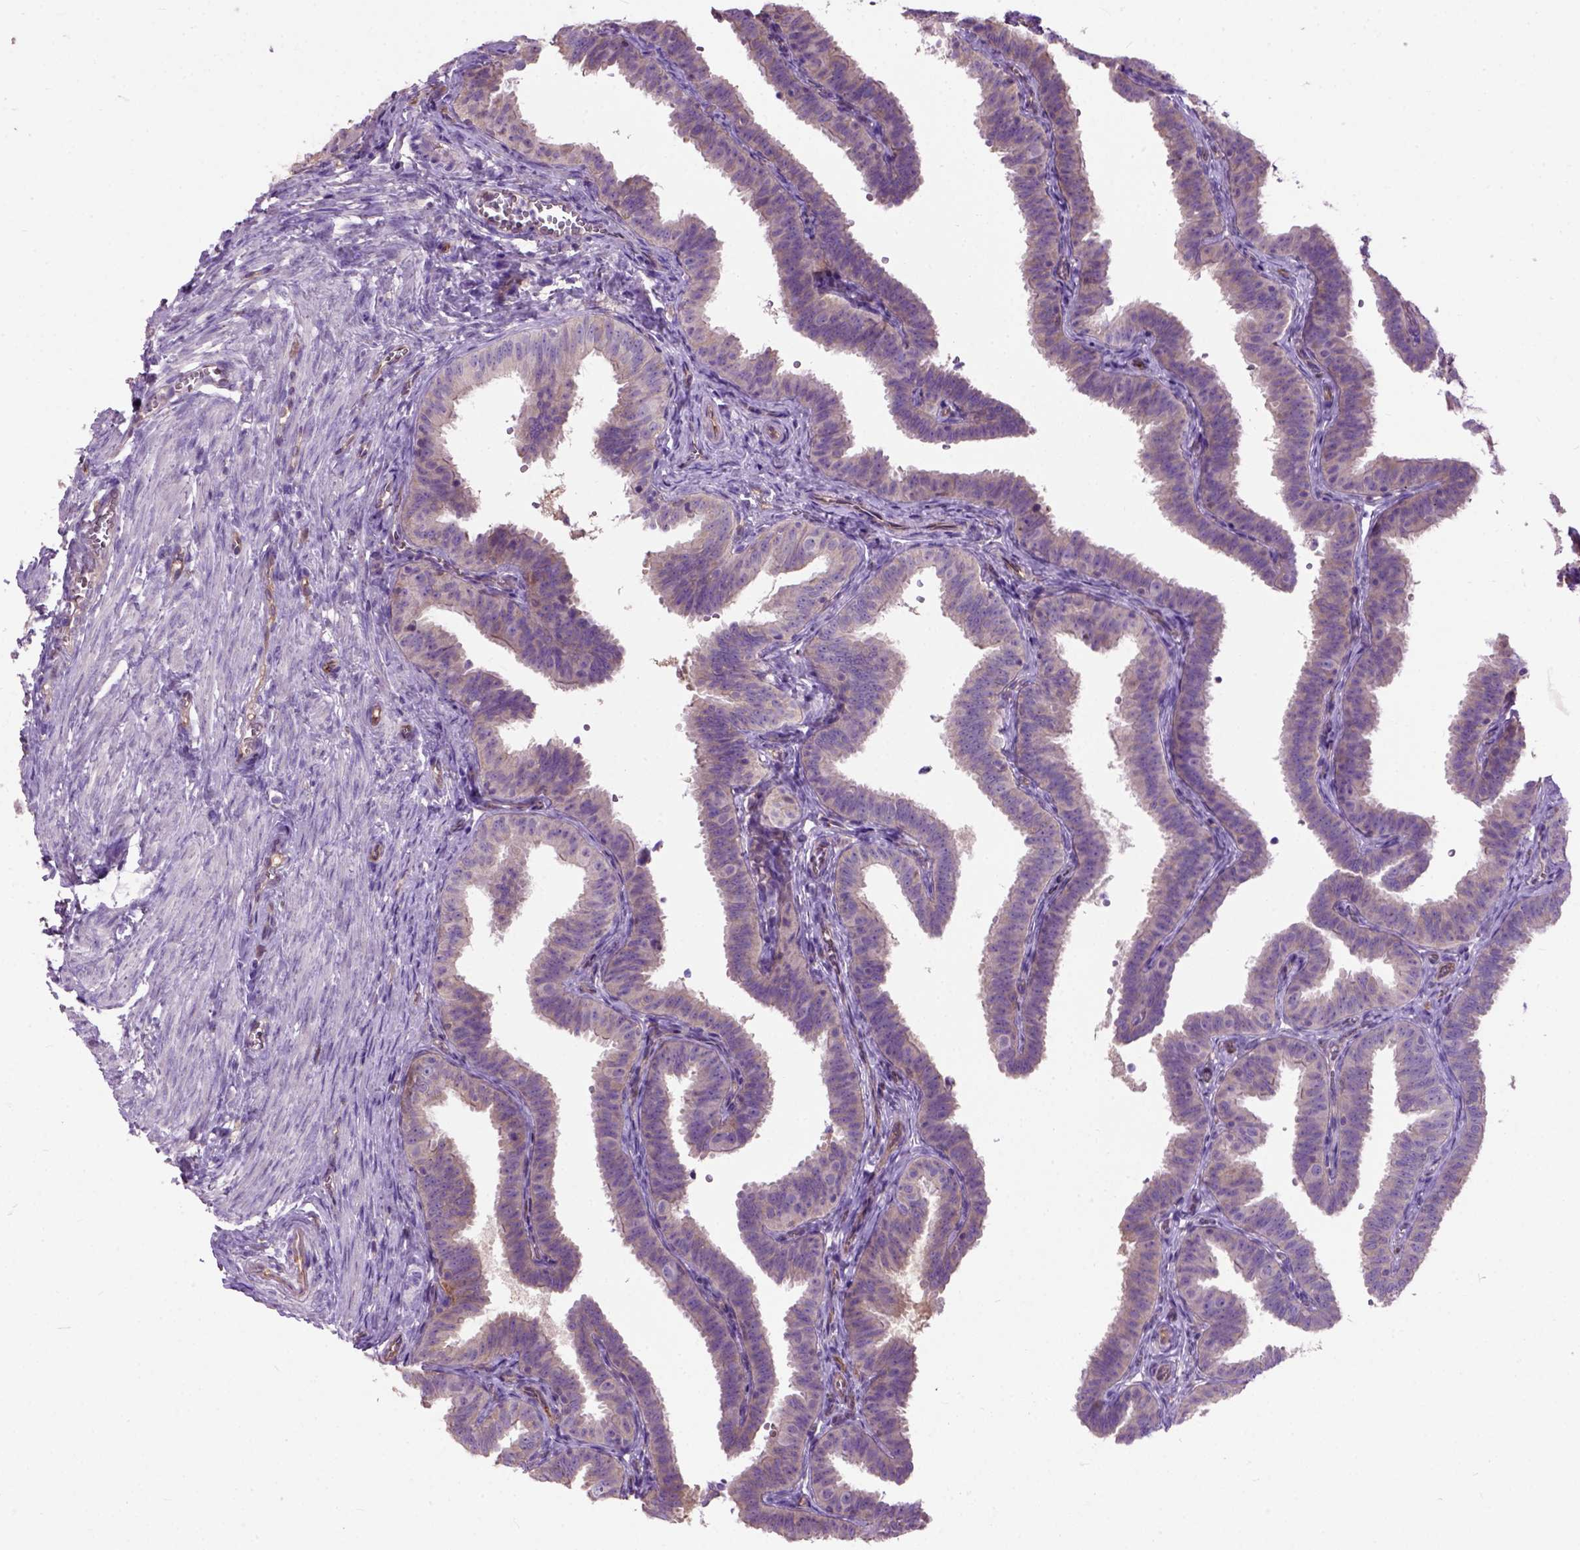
{"staining": {"intensity": "weak", "quantity": "25%-75%", "location": "cytoplasmic/membranous"}, "tissue": "fallopian tube", "cell_type": "Glandular cells", "image_type": "normal", "snomed": [{"axis": "morphology", "description": "Normal tissue, NOS"}, {"axis": "topography", "description": "Fallopian tube"}], "caption": "Fallopian tube was stained to show a protein in brown. There is low levels of weak cytoplasmic/membranous positivity in about 25%-75% of glandular cells. The staining is performed using DAB brown chromogen to label protein expression. The nuclei are counter-stained blue using hematoxylin.", "gene": "SEMA4F", "patient": {"sex": "female", "age": 25}}